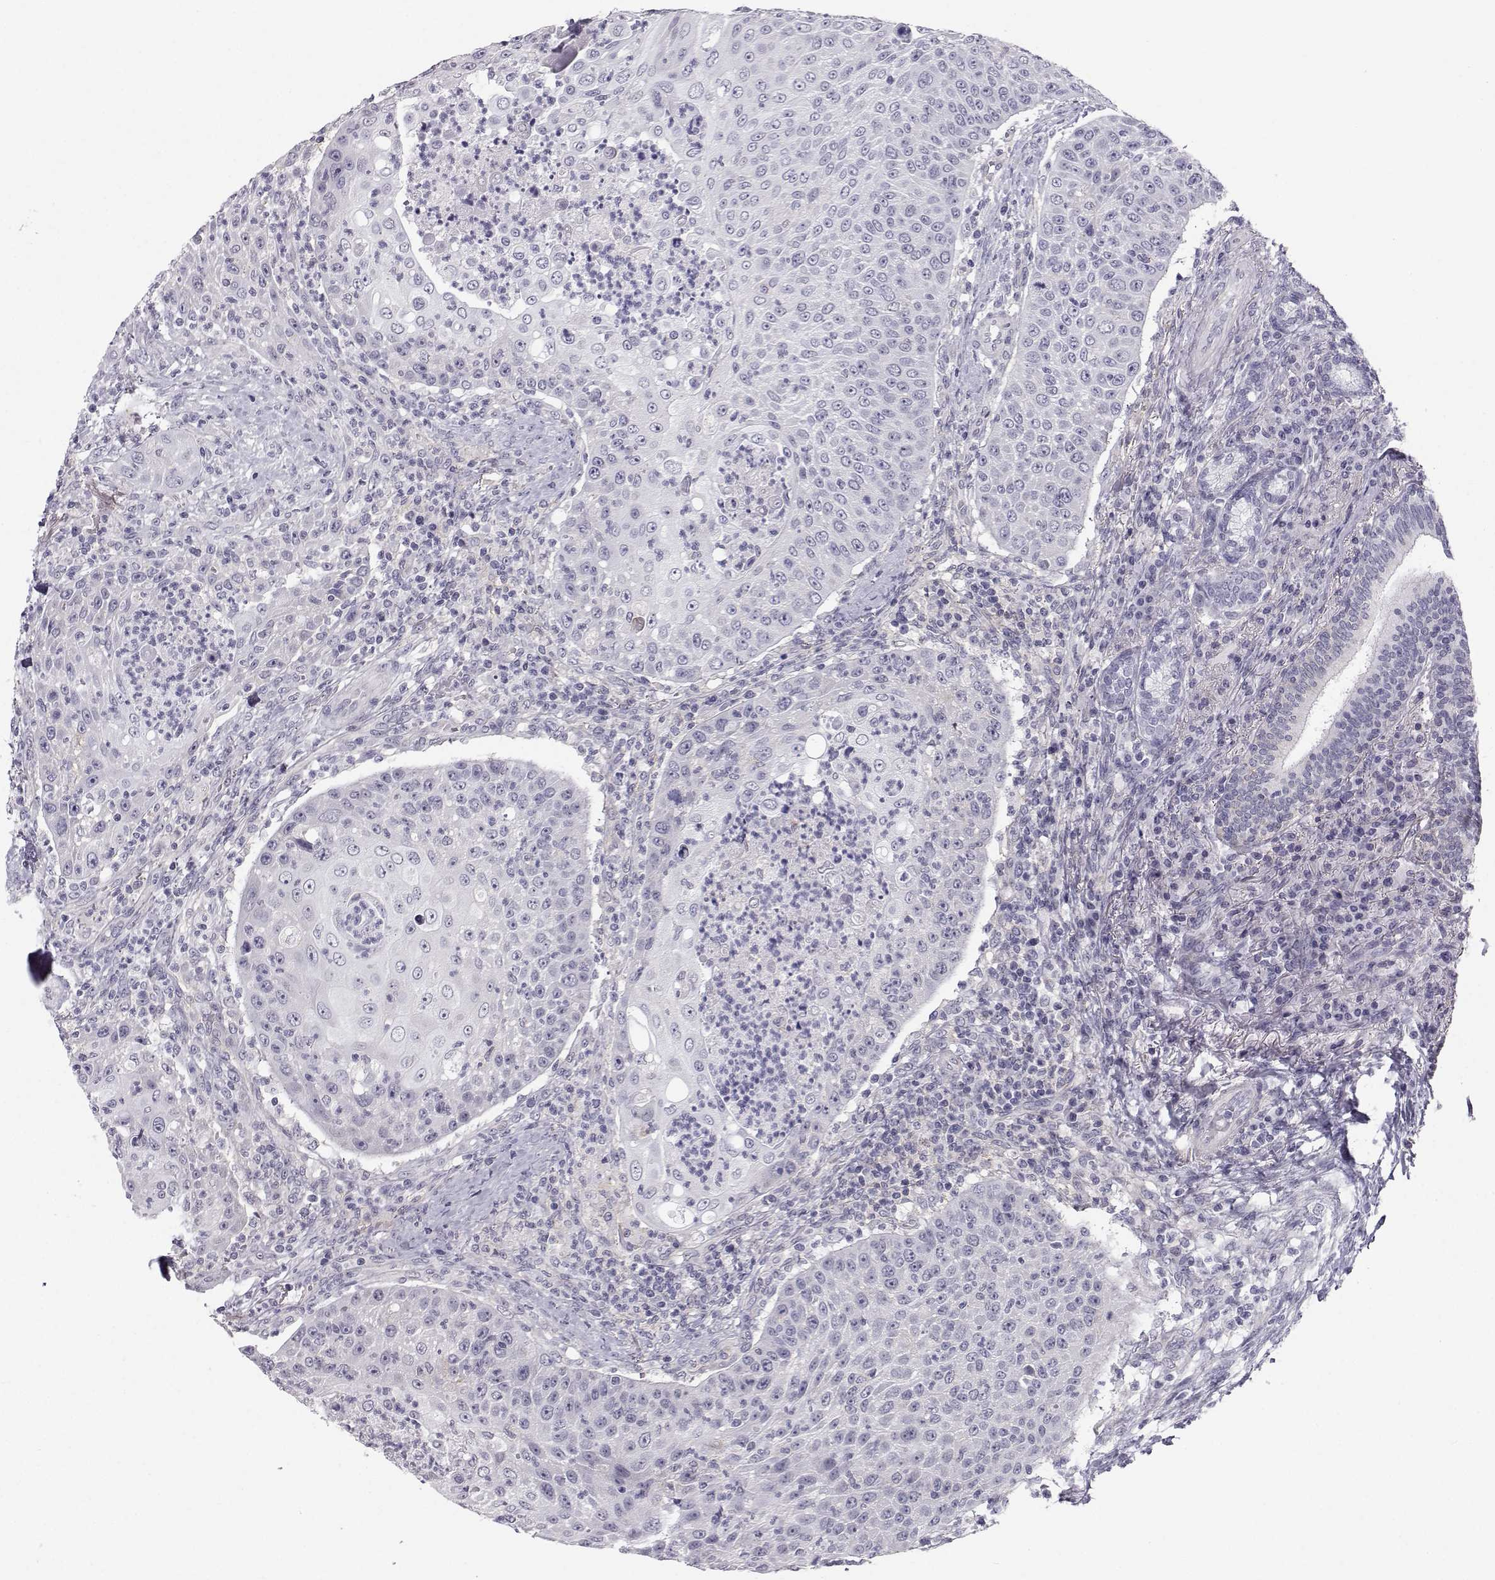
{"staining": {"intensity": "negative", "quantity": "none", "location": "none"}, "tissue": "head and neck cancer", "cell_type": "Tumor cells", "image_type": "cancer", "snomed": [{"axis": "morphology", "description": "Squamous cell carcinoma, NOS"}, {"axis": "topography", "description": "Head-Neck"}], "caption": "Human head and neck cancer stained for a protein using IHC shows no staining in tumor cells.", "gene": "SPDYE4", "patient": {"sex": "male", "age": 69}}